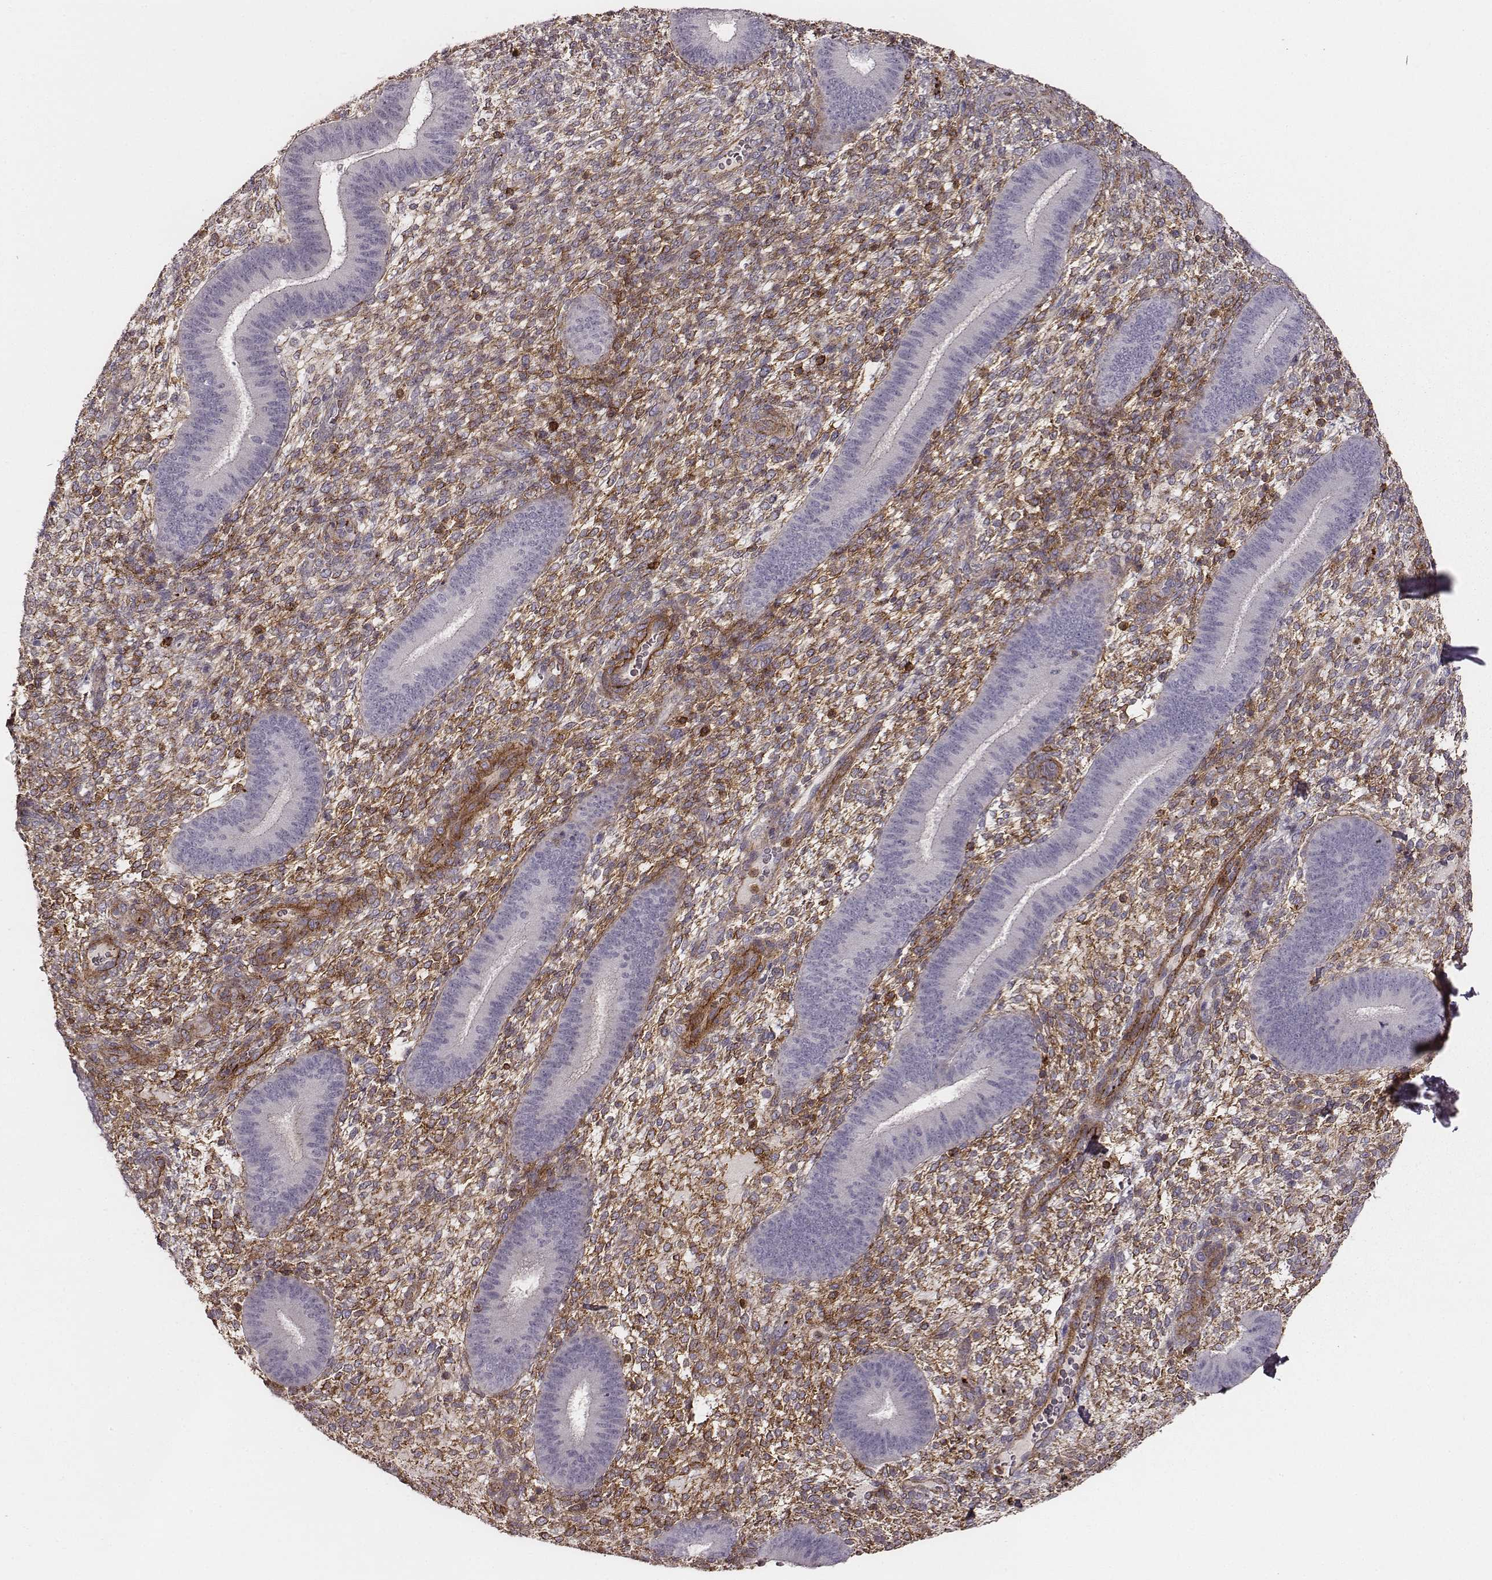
{"staining": {"intensity": "moderate", "quantity": "<25%", "location": "cytoplasmic/membranous"}, "tissue": "endometrium", "cell_type": "Cells in endometrial stroma", "image_type": "normal", "snomed": [{"axis": "morphology", "description": "Normal tissue, NOS"}, {"axis": "topography", "description": "Endometrium"}], "caption": "Immunohistochemistry histopathology image of benign endometrium stained for a protein (brown), which demonstrates low levels of moderate cytoplasmic/membranous expression in about <25% of cells in endometrial stroma.", "gene": "ZYX", "patient": {"sex": "female", "age": 39}}